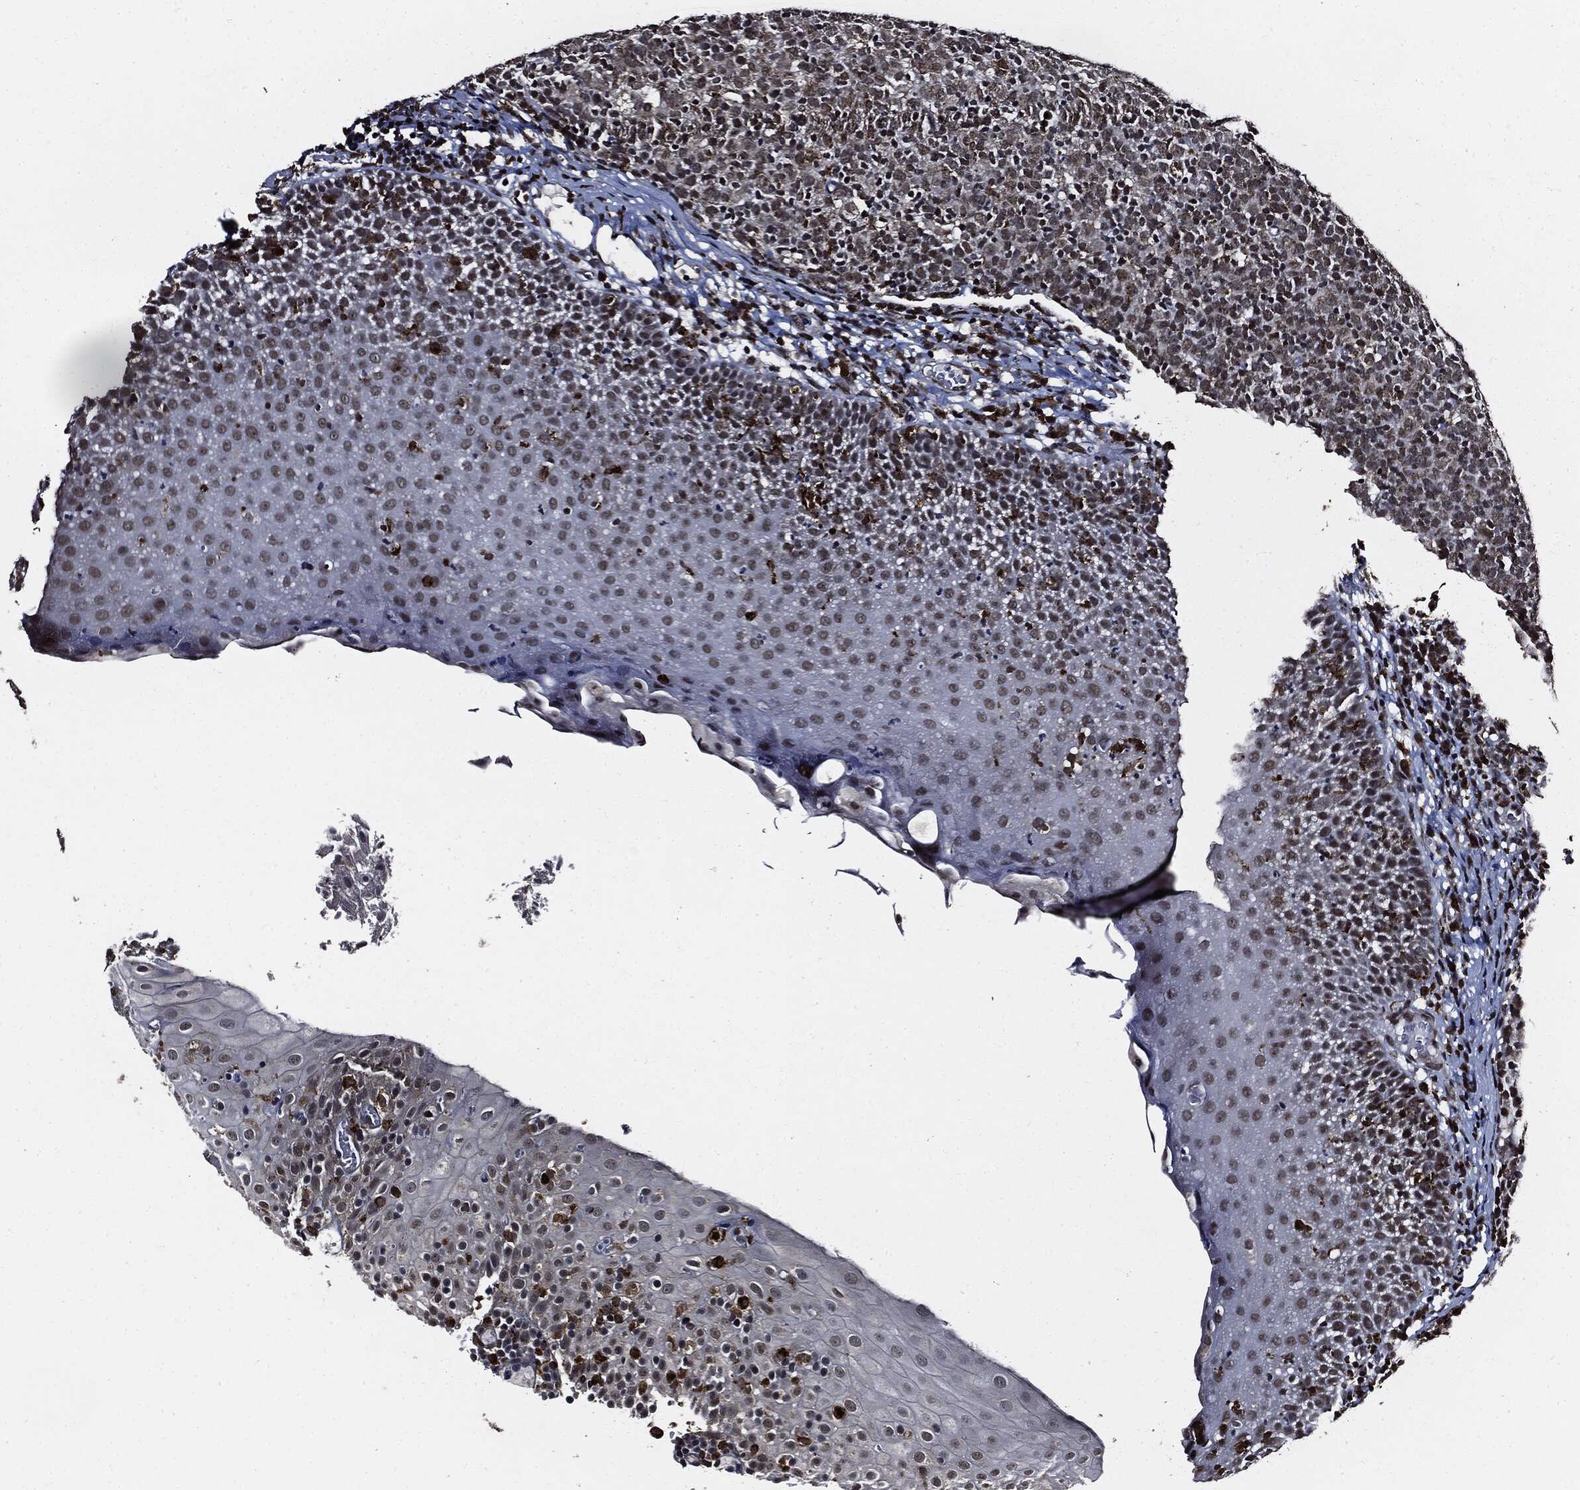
{"staining": {"intensity": "moderate", "quantity": "25%-75%", "location": "cytoplasmic/membranous,nuclear"}, "tissue": "tonsil", "cell_type": "Germinal center cells", "image_type": "normal", "snomed": [{"axis": "morphology", "description": "Normal tissue, NOS"}, {"axis": "topography", "description": "Tonsil"}], "caption": "Tonsil stained with a brown dye shows moderate cytoplasmic/membranous,nuclear positive positivity in approximately 25%-75% of germinal center cells.", "gene": "SUGT1", "patient": {"sex": "female", "age": 5}}